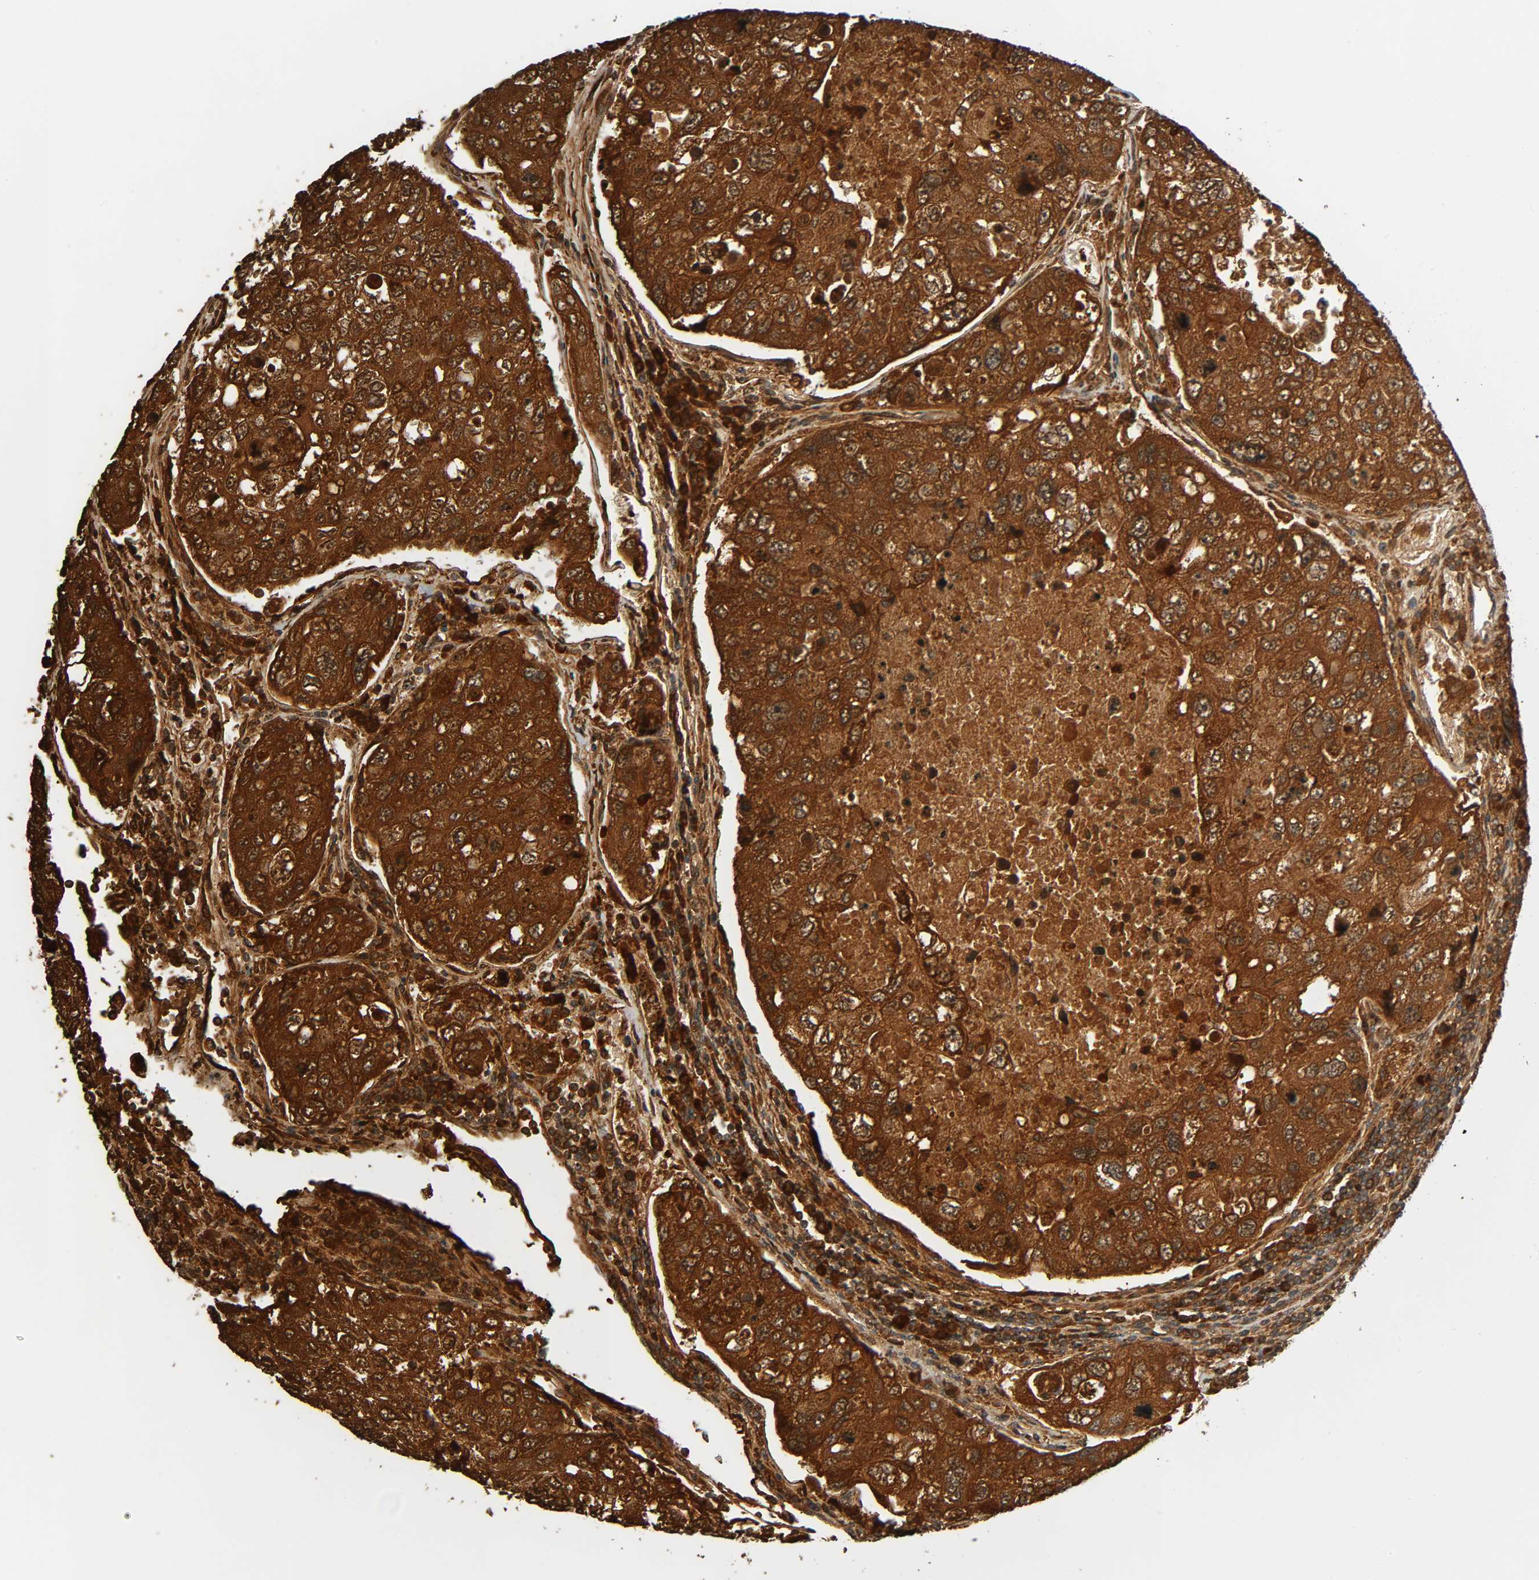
{"staining": {"intensity": "strong", "quantity": ">75%", "location": "cytoplasmic/membranous"}, "tissue": "urothelial cancer", "cell_type": "Tumor cells", "image_type": "cancer", "snomed": [{"axis": "morphology", "description": "Urothelial carcinoma, High grade"}, {"axis": "topography", "description": "Lymph node"}, {"axis": "topography", "description": "Urinary bladder"}], "caption": "The immunohistochemical stain labels strong cytoplasmic/membranous staining in tumor cells of high-grade urothelial carcinoma tissue.", "gene": "MAP3K8", "patient": {"sex": "male", "age": 51}}